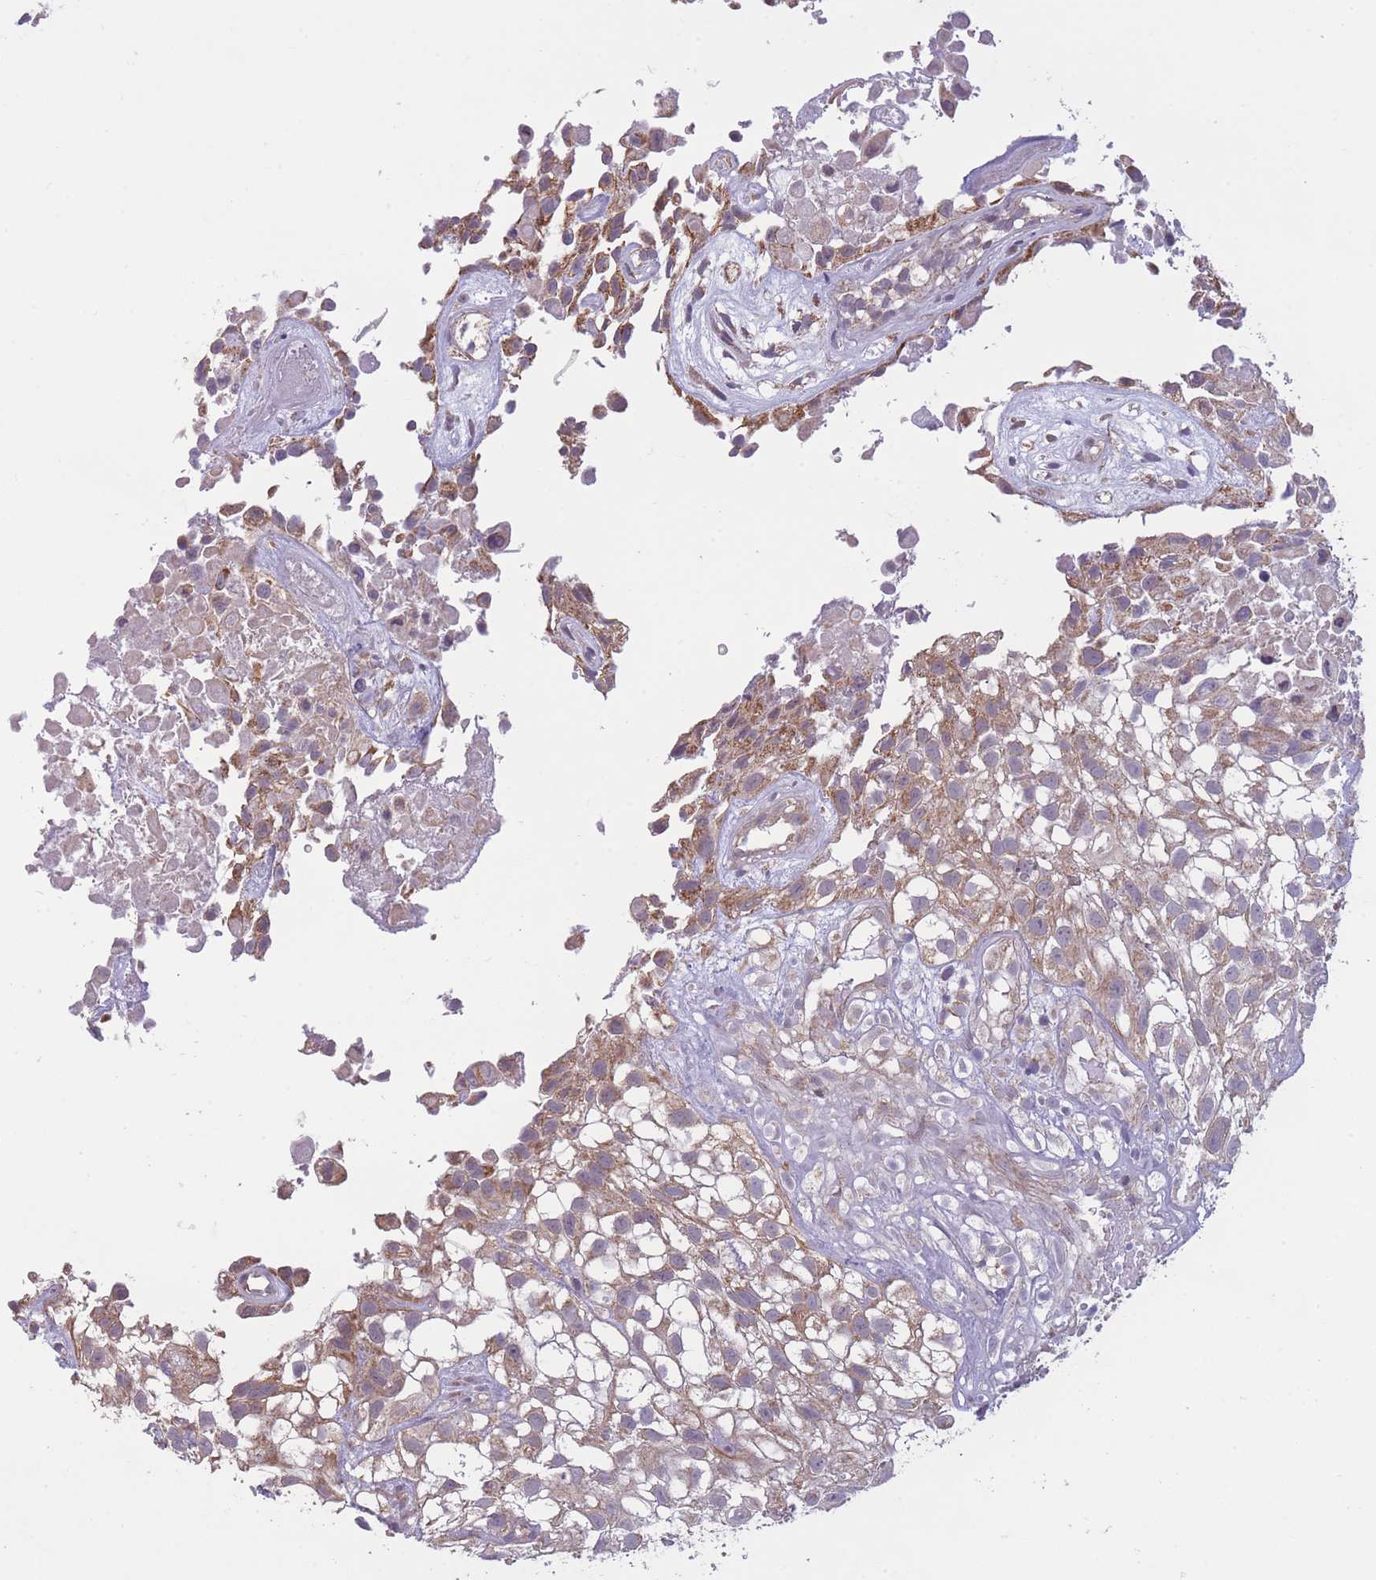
{"staining": {"intensity": "moderate", "quantity": ">75%", "location": "cytoplasmic/membranous"}, "tissue": "urothelial cancer", "cell_type": "Tumor cells", "image_type": "cancer", "snomed": [{"axis": "morphology", "description": "Urothelial carcinoma, High grade"}, {"axis": "topography", "description": "Urinary bladder"}], "caption": "DAB immunohistochemical staining of human urothelial cancer shows moderate cytoplasmic/membranous protein positivity in approximately >75% of tumor cells.", "gene": "MRPS18C", "patient": {"sex": "male", "age": 56}}